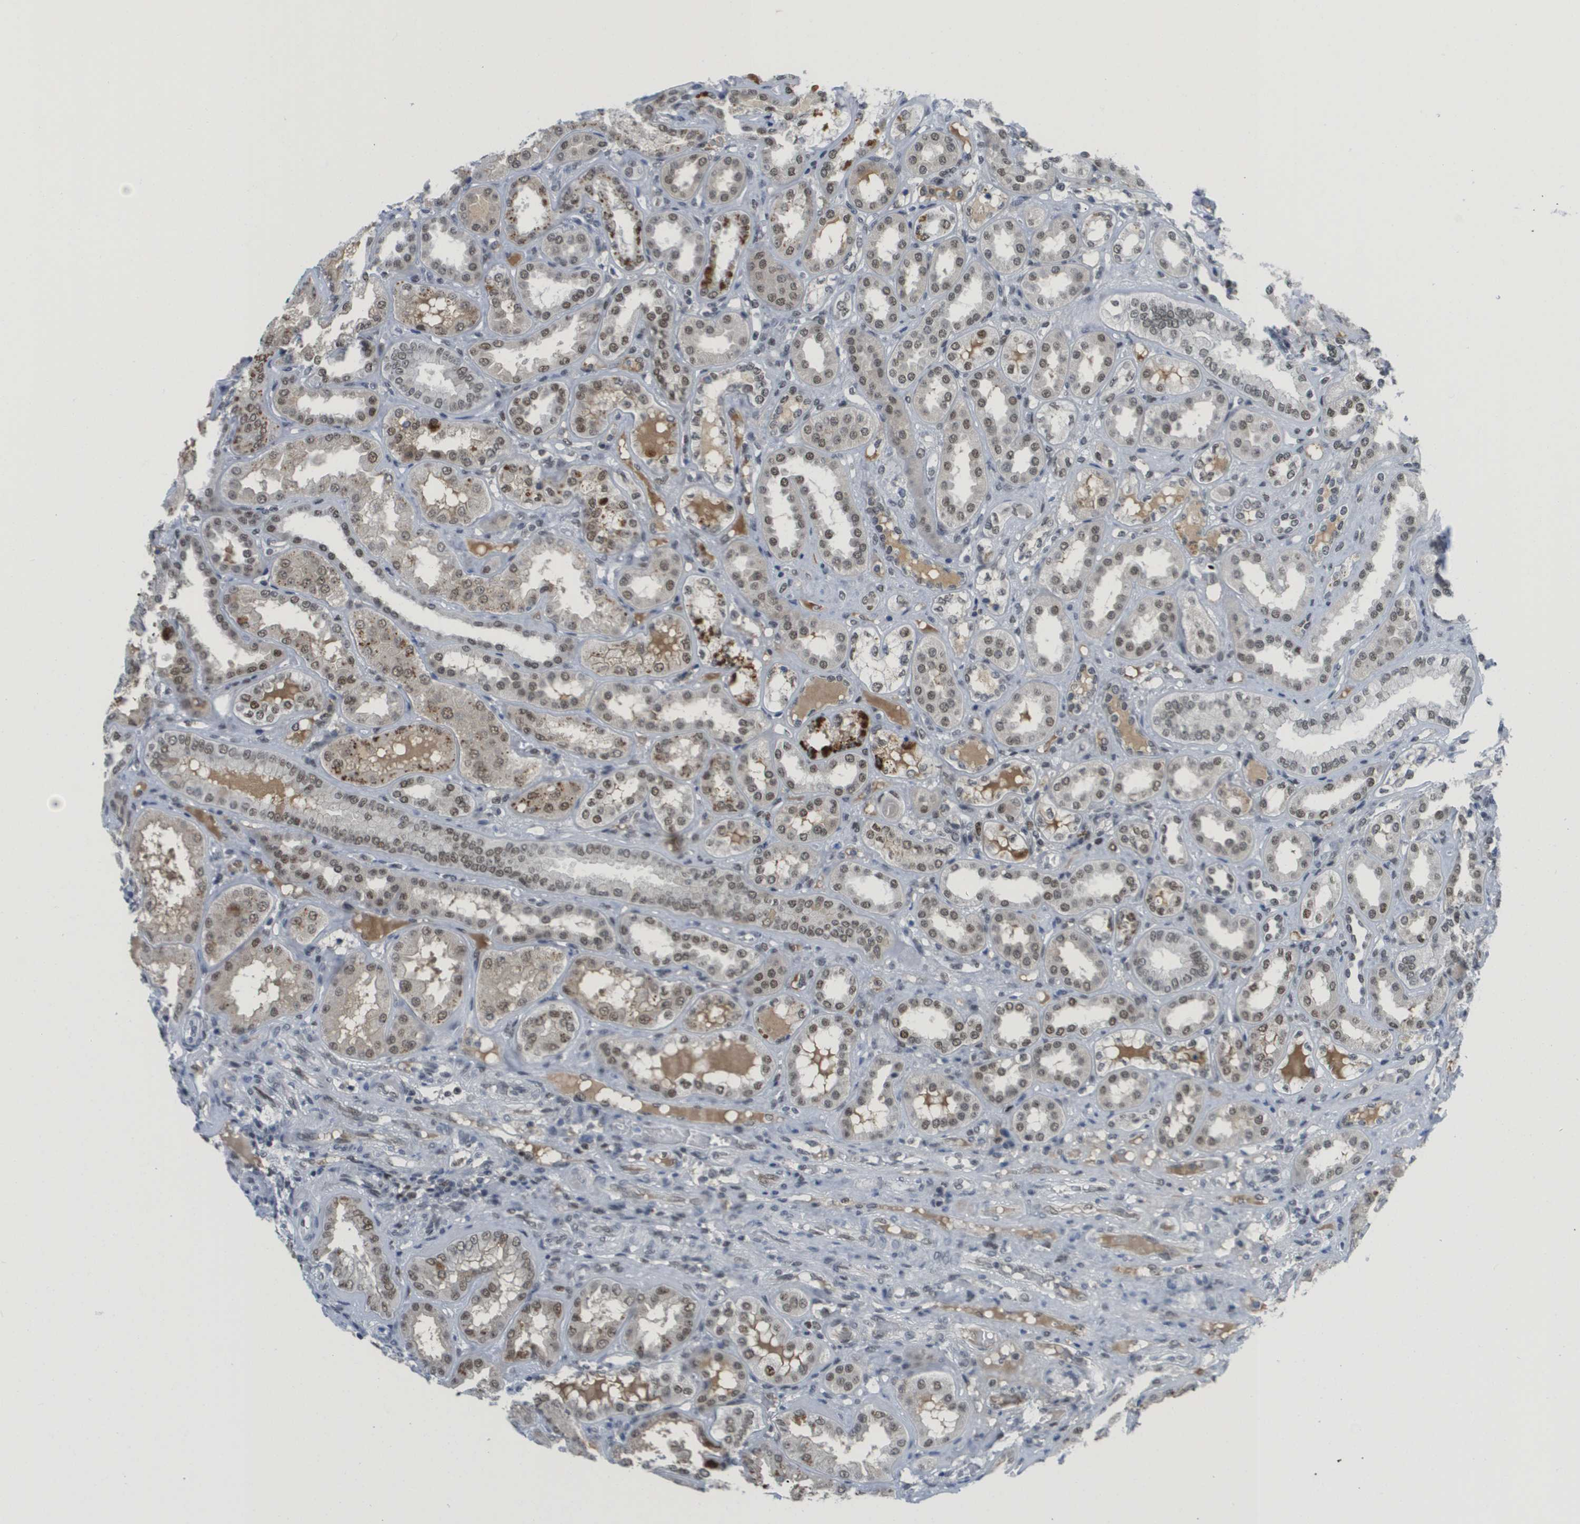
{"staining": {"intensity": "strong", "quantity": "25%-75%", "location": "nuclear"}, "tissue": "kidney", "cell_type": "Cells in glomeruli", "image_type": "normal", "snomed": [{"axis": "morphology", "description": "Normal tissue, NOS"}, {"axis": "topography", "description": "Kidney"}], "caption": "DAB immunohistochemical staining of unremarkable kidney demonstrates strong nuclear protein staining in about 25%-75% of cells in glomeruli. The protein is shown in brown color, while the nuclei are stained blue.", "gene": "SMARCAD1", "patient": {"sex": "female", "age": 56}}